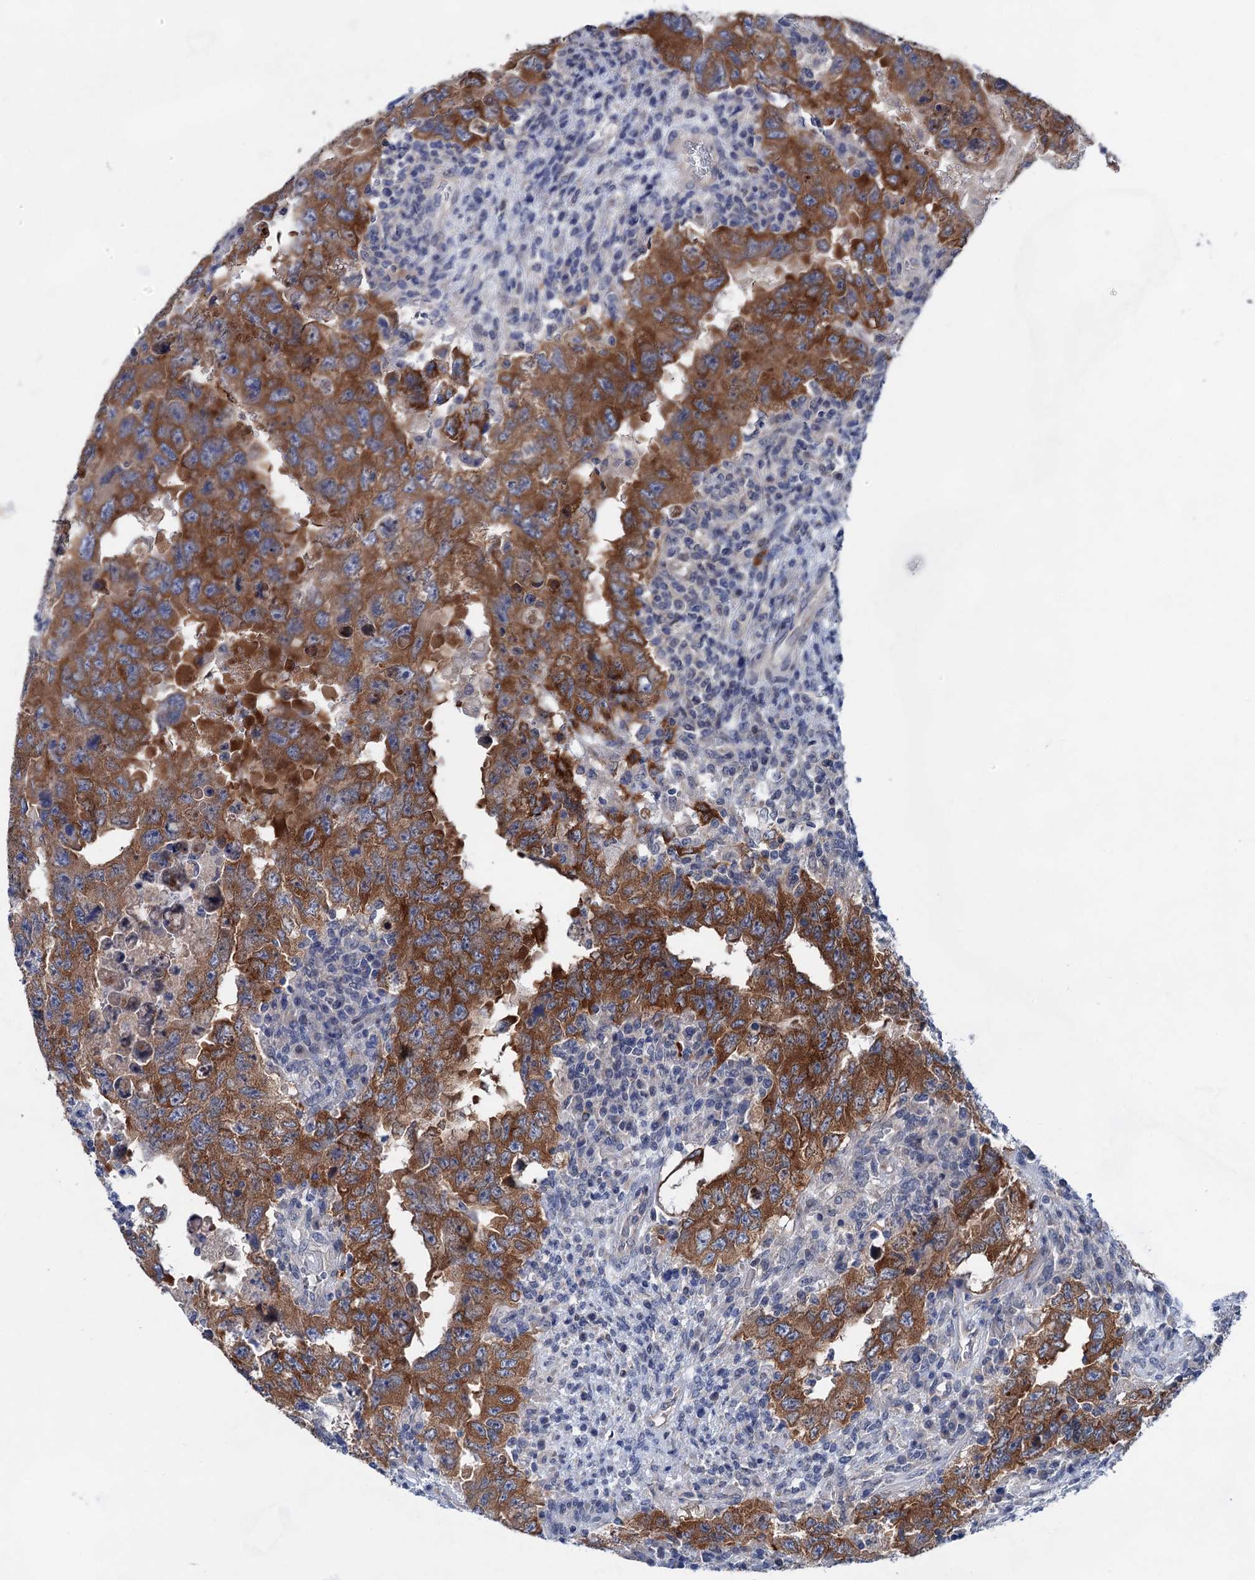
{"staining": {"intensity": "strong", "quantity": ">75%", "location": "cytoplasmic/membranous"}, "tissue": "testis cancer", "cell_type": "Tumor cells", "image_type": "cancer", "snomed": [{"axis": "morphology", "description": "Carcinoma, Embryonal, NOS"}, {"axis": "topography", "description": "Testis"}], "caption": "Protein staining of testis cancer (embryonal carcinoma) tissue displays strong cytoplasmic/membranous expression in approximately >75% of tumor cells.", "gene": "MORN3", "patient": {"sex": "male", "age": 26}}